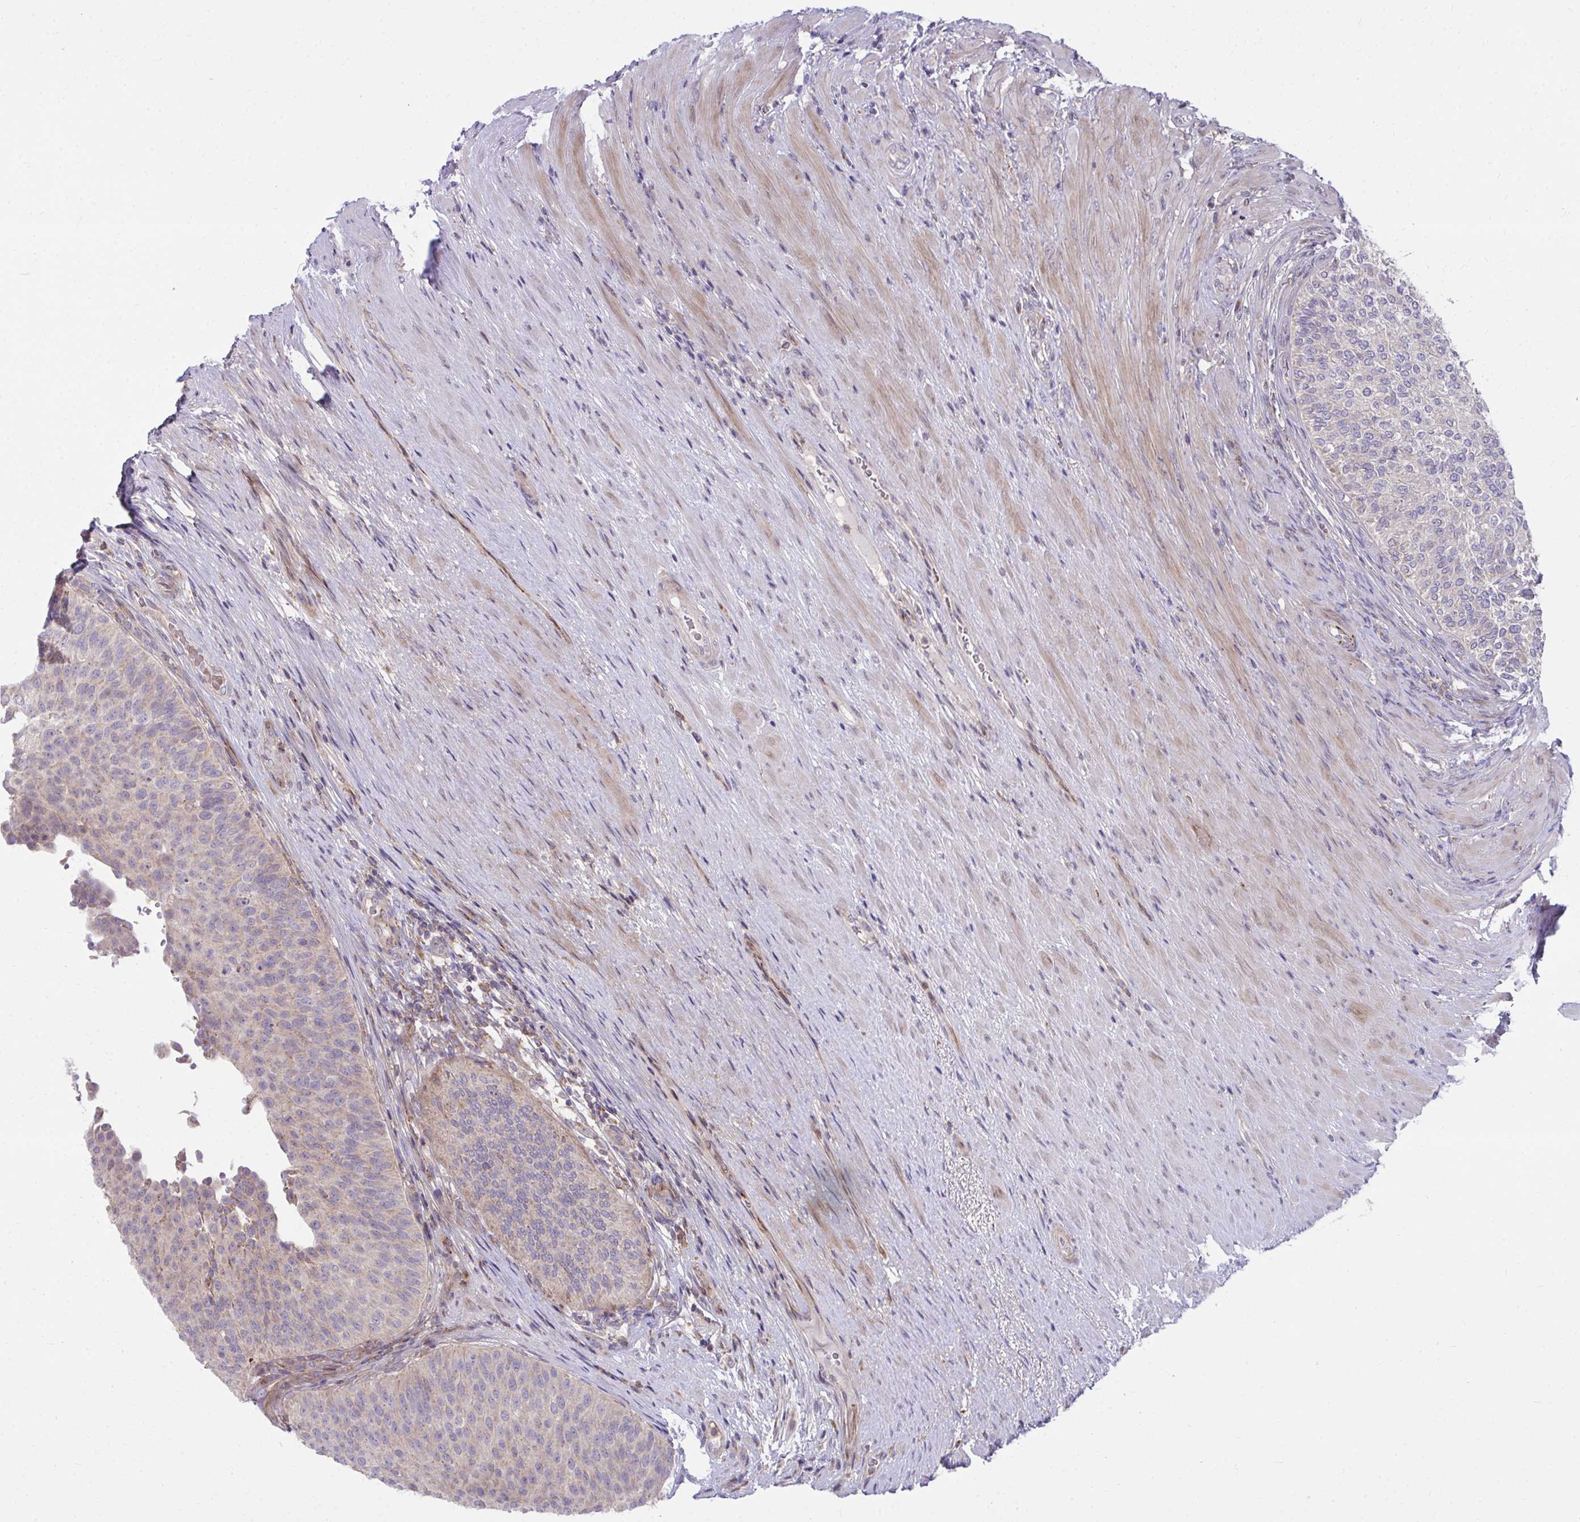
{"staining": {"intensity": "moderate", "quantity": "25%-75%", "location": "cytoplasmic/membranous"}, "tissue": "urinary bladder", "cell_type": "Urothelial cells", "image_type": "normal", "snomed": [{"axis": "morphology", "description": "Normal tissue, NOS"}, {"axis": "topography", "description": "Urinary bladder"}, {"axis": "topography", "description": "Prostate"}], "caption": "High-magnification brightfield microscopy of benign urinary bladder stained with DAB (3,3'-diaminobenzidine) (brown) and counterstained with hematoxylin (blue). urothelial cells exhibit moderate cytoplasmic/membranous positivity is identified in approximately25%-75% of cells. The staining was performed using DAB (3,3'-diaminobenzidine), with brown indicating positive protein expression. Nuclei are stained blue with hematoxylin.", "gene": "C16orf54", "patient": {"sex": "male", "age": 77}}